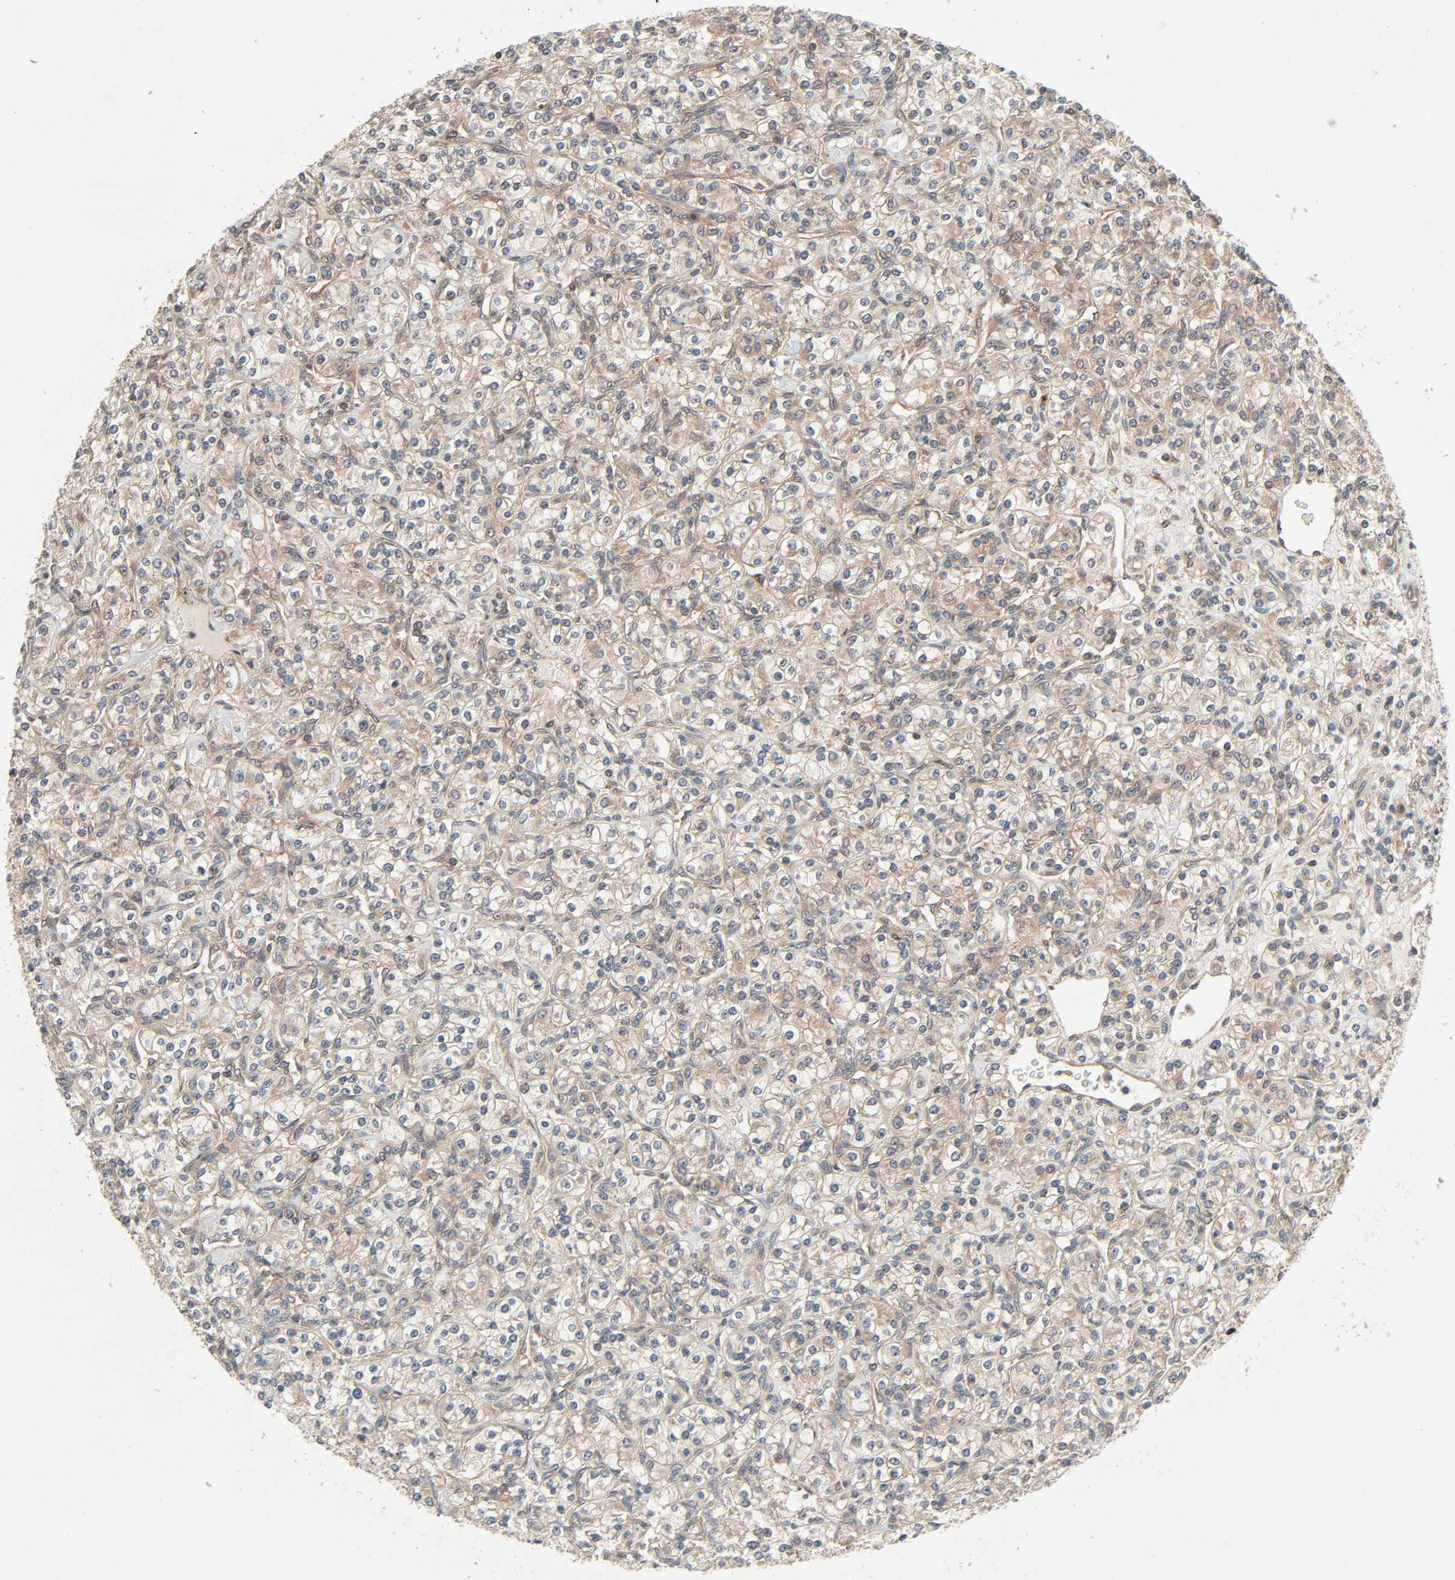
{"staining": {"intensity": "moderate", "quantity": ">75%", "location": "cytoplasmic/membranous"}, "tissue": "renal cancer", "cell_type": "Tumor cells", "image_type": "cancer", "snomed": [{"axis": "morphology", "description": "Adenocarcinoma, NOS"}, {"axis": "topography", "description": "Kidney"}], "caption": "Renal cancer stained with IHC shows moderate cytoplasmic/membranous staining in approximately >75% of tumor cells.", "gene": "PPP2R1B", "patient": {"sex": "male", "age": 77}}